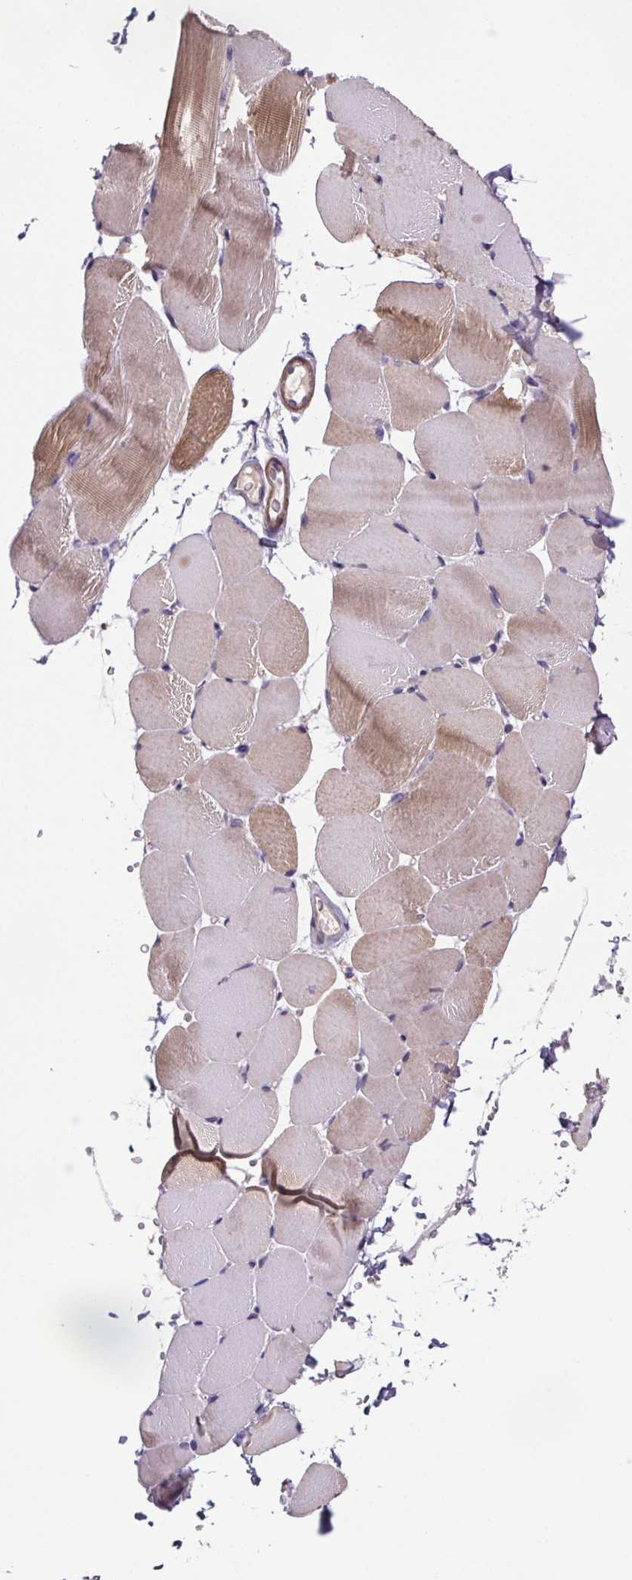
{"staining": {"intensity": "moderate", "quantity": "25%-75%", "location": "cytoplasmic/membranous"}, "tissue": "skeletal muscle", "cell_type": "Myocytes", "image_type": "normal", "snomed": [{"axis": "morphology", "description": "Normal tissue, NOS"}, {"axis": "topography", "description": "Skeletal muscle"}], "caption": "A micrograph of skeletal muscle stained for a protein shows moderate cytoplasmic/membranous brown staining in myocytes. (DAB IHC with brightfield microscopy, high magnification).", "gene": "CLN3", "patient": {"sex": "female", "age": 37}}